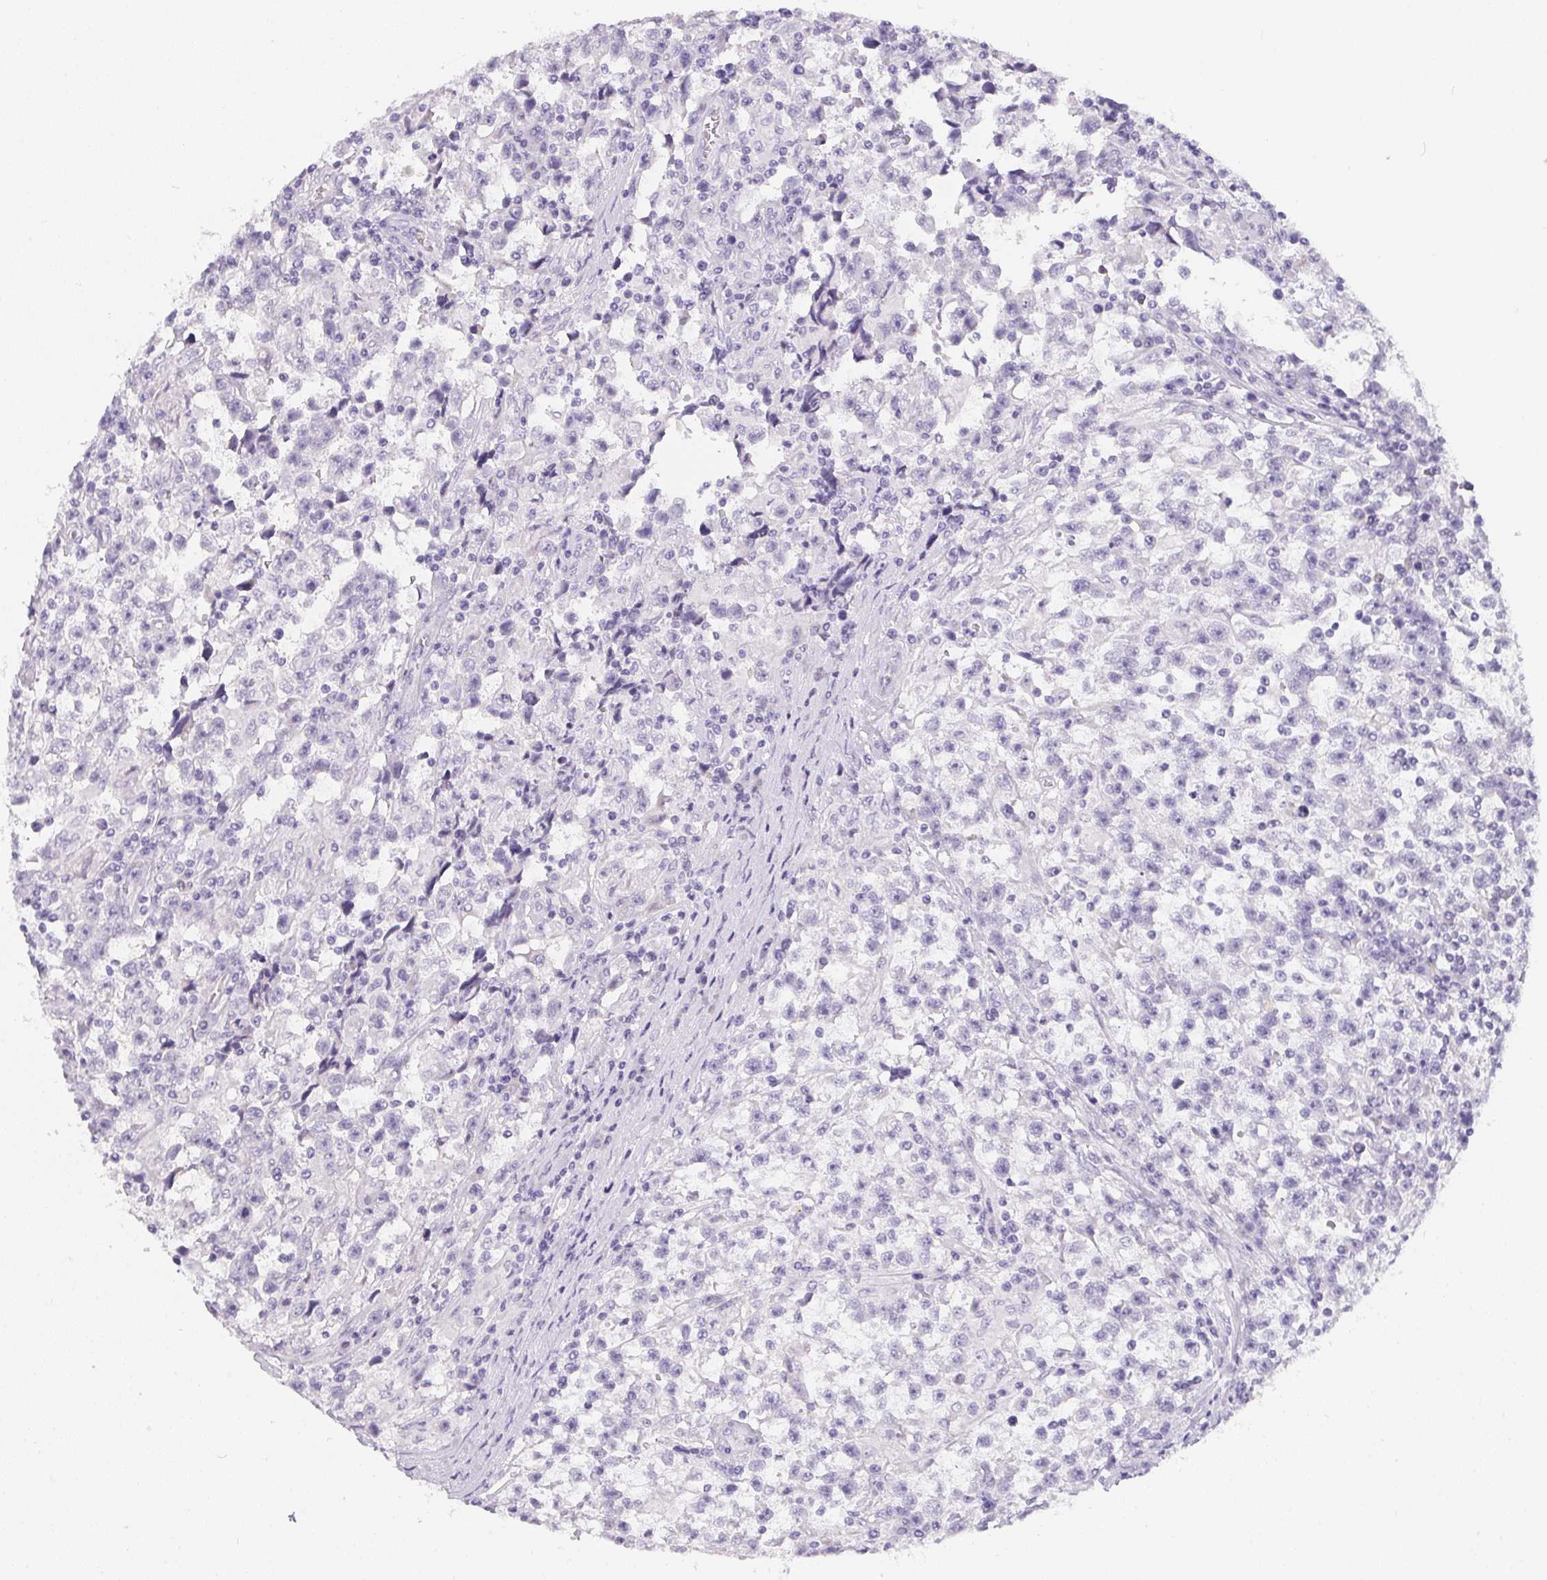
{"staining": {"intensity": "negative", "quantity": "none", "location": "none"}, "tissue": "testis cancer", "cell_type": "Tumor cells", "image_type": "cancer", "snomed": [{"axis": "morphology", "description": "Seminoma, NOS"}, {"axis": "topography", "description": "Testis"}], "caption": "The micrograph shows no significant staining in tumor cells of testis cancer.", "gene": "MAP1A", "patient": {"sex": "male", "age": 31}}